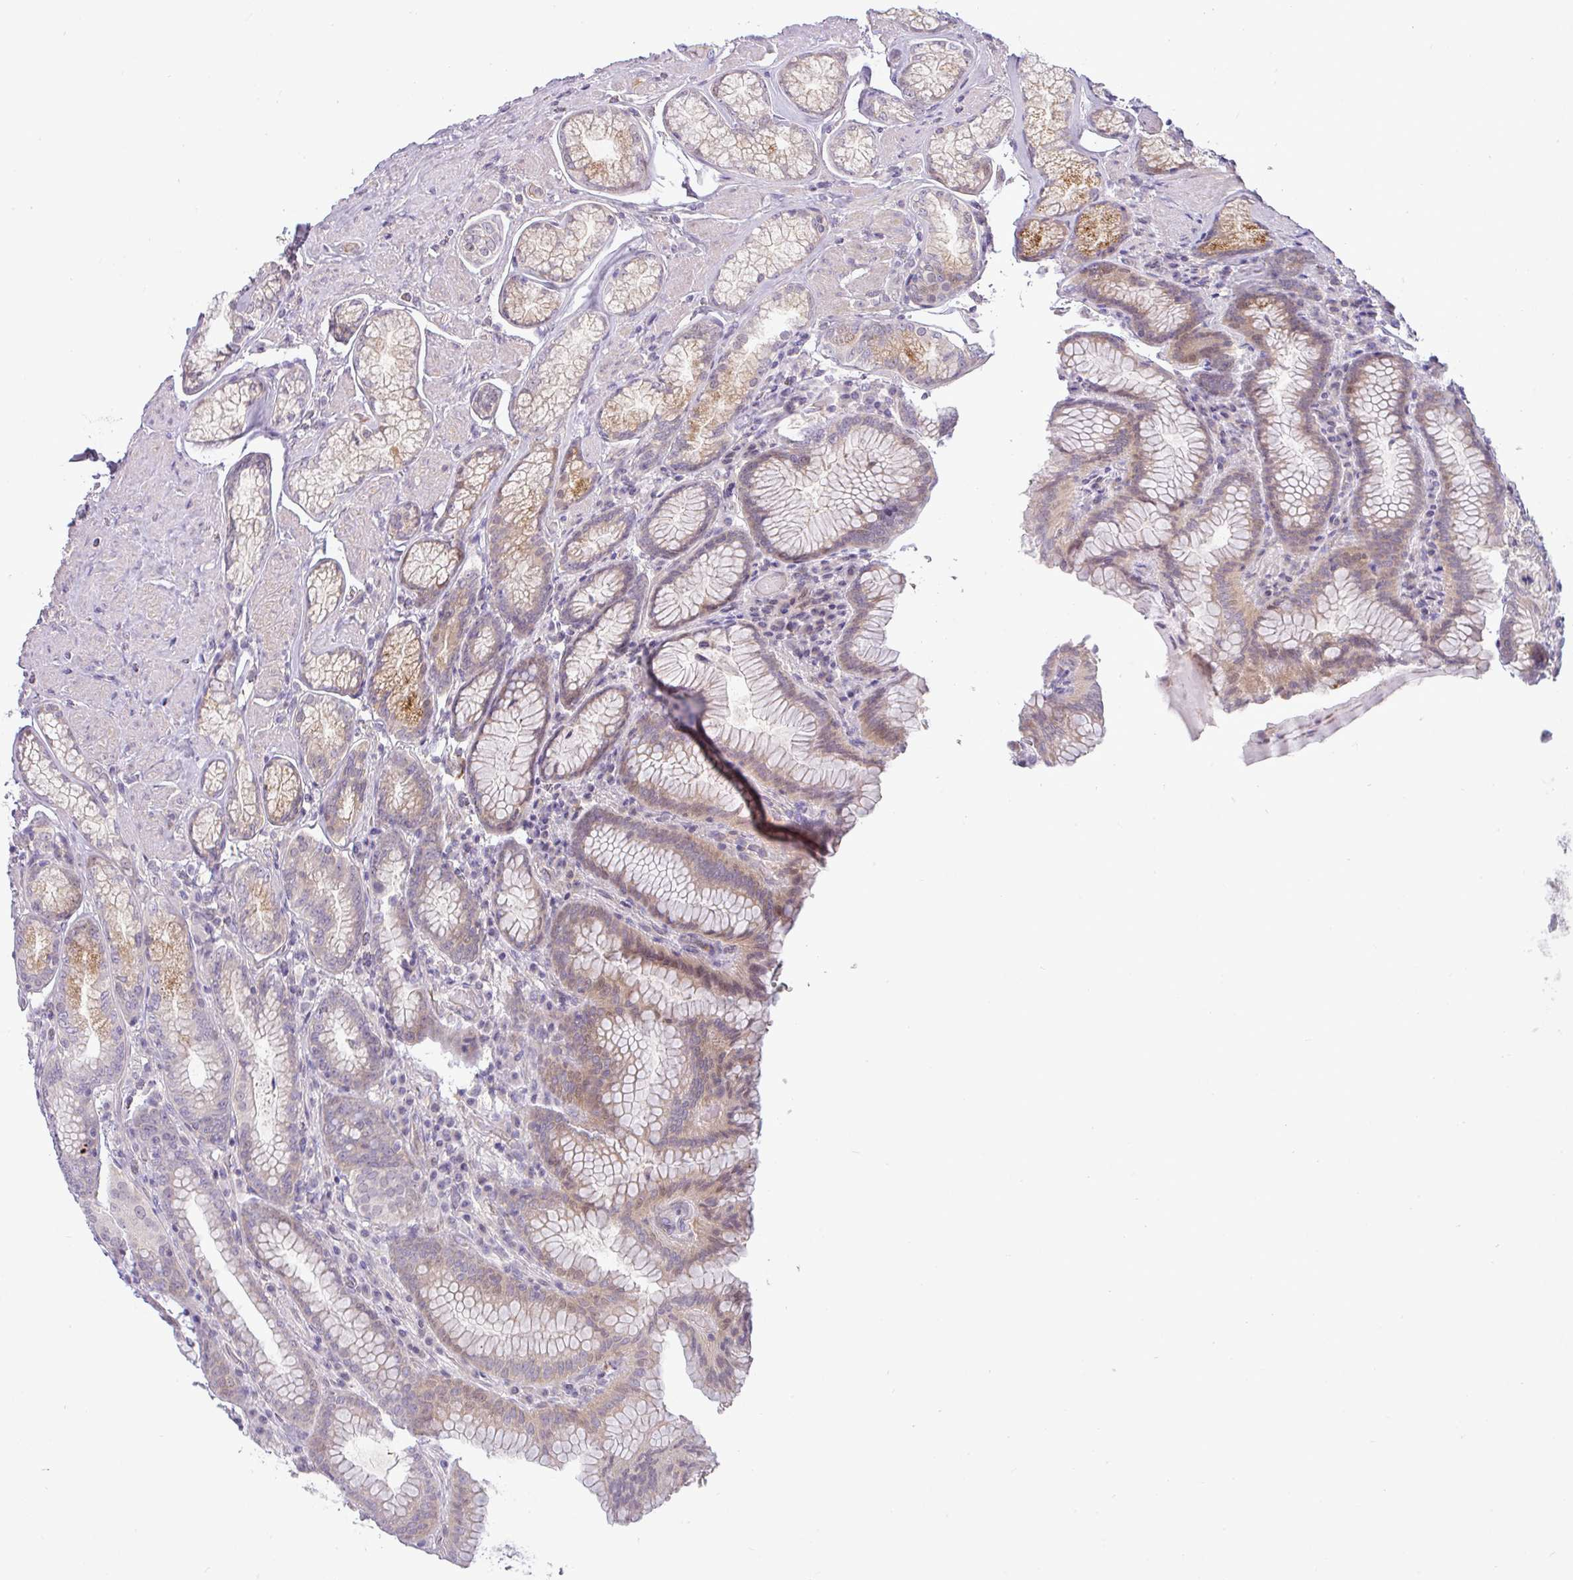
{"staining": {"intensity": "weak", "quantity": "<25%", "location": "cytoplasmic/membranous"}, "tissue": "stomach", "cell_type": "Glandular cells", "image_type": "normal", "snomed": [{"axis": "morphology", "description": "Normal tissue, NOS"}, {"axis": "topography", "description": "Stomach, upper"}, {"axis": "topography", "description": "Stomach, lower"}], "caption": "This image is of benign stomach stained with IHC to label a protein in brown with the nuclei are counter-stained blue. There is no positivity in glandular cells. (Brightfield microscopy of DAB immunohistochemistry at high magnification).", "gene": "APOM", "patient": {"sex": "female", "age": 76}}